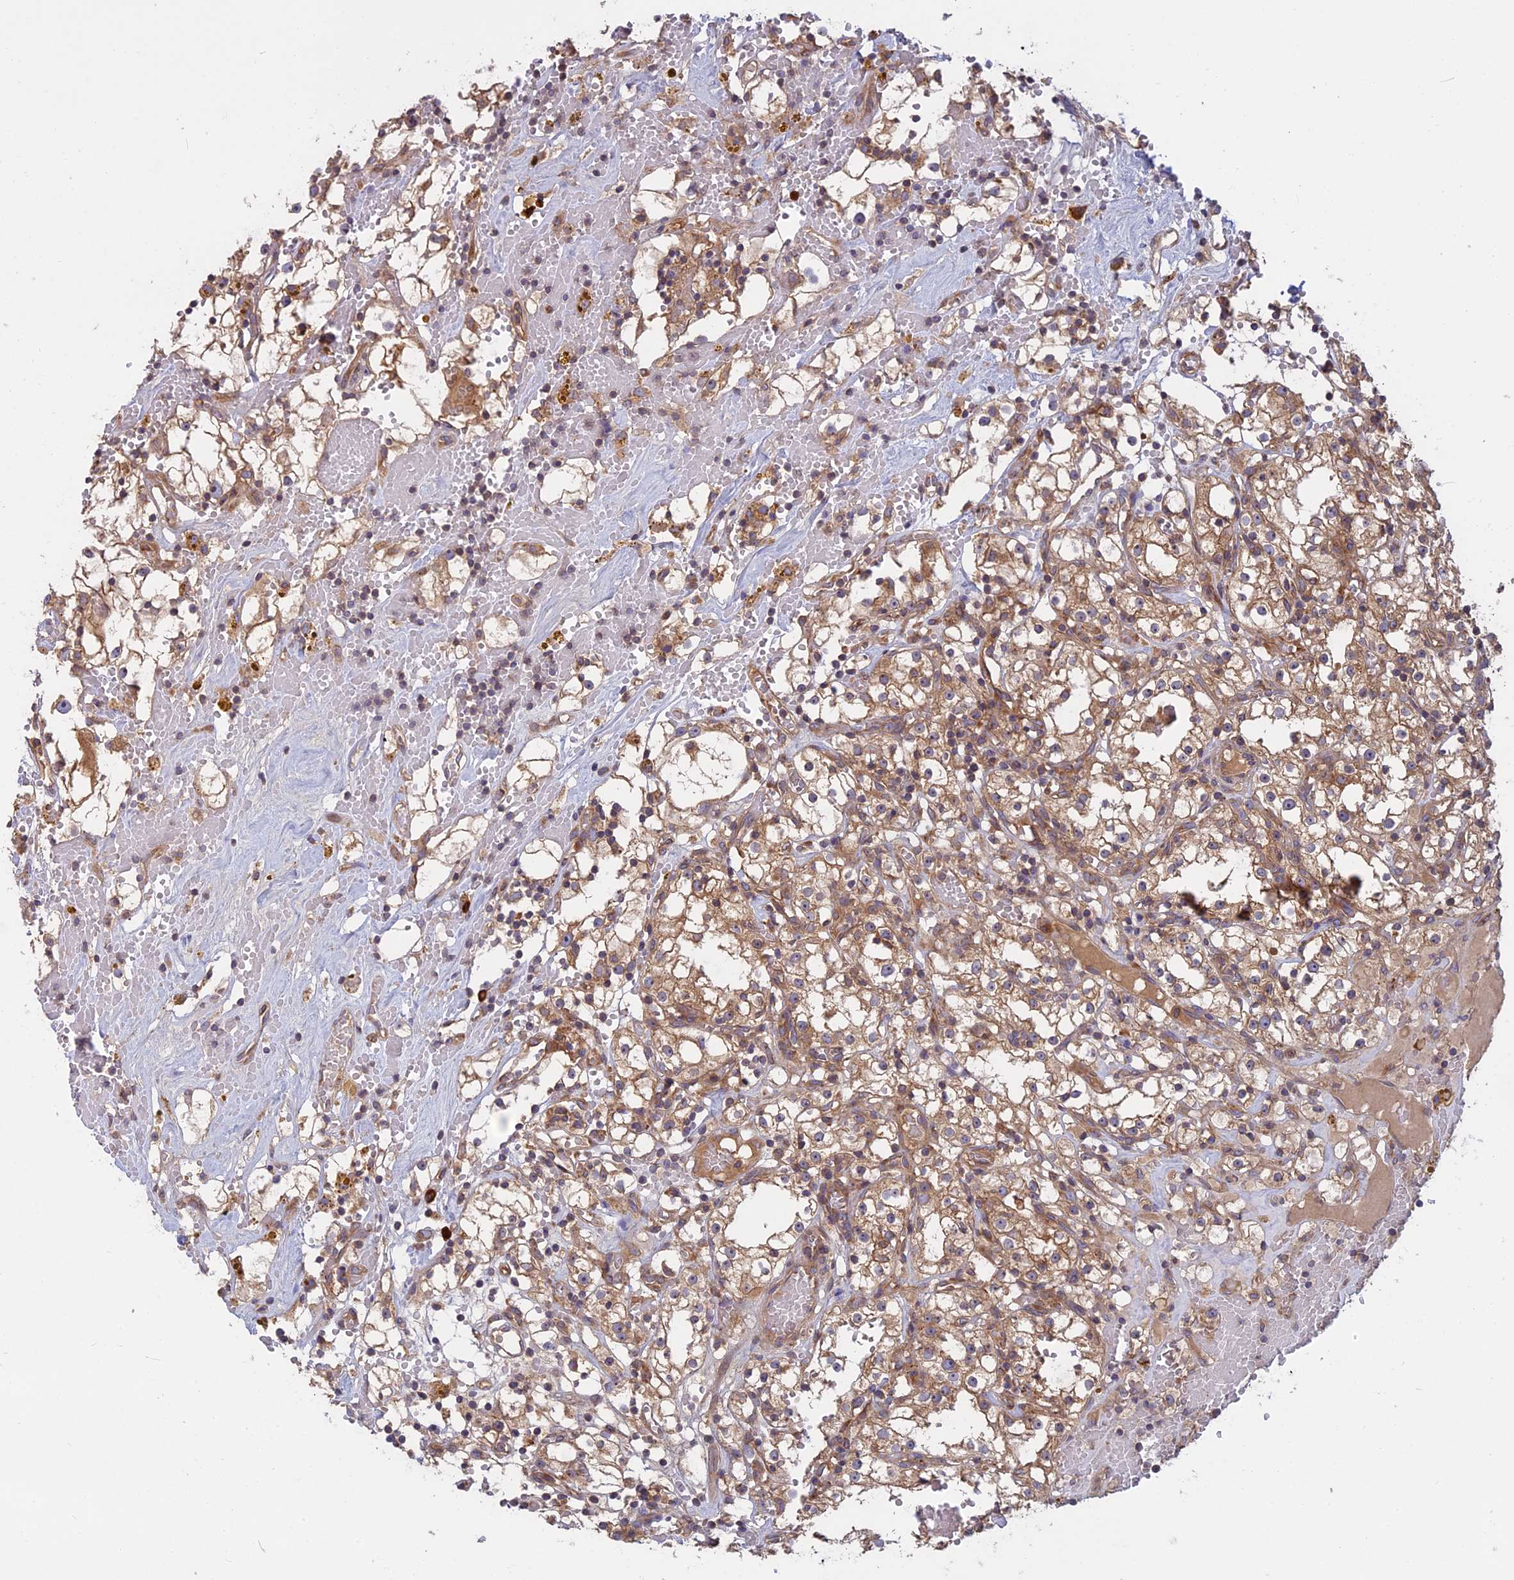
{"staining": {"intensity": "moderate", "quantity": ">75%", "location": "cytoplasmic/membranous"}, "tissue": "renal cancer", "cell_type": "Tumor cells", "image_type": "cancer", "snomed": [{"axis": "morphology", "description": "Adenocarcinoma, NOS"}, {"axis": "topography", "description": "Kidney"}], "caption": "Renal cancer (adenocarcinoma) stained with immunohistochemistry demonstrates moderate cytoplasmic/membranous expression in approximately >75% of tumor cells. (DAB (3,3'-diaminobenzidine) IHC, brown staining for protein, blue staining for nuclei).", "gene": "TMEM208", "patient": {"sex": "male", "age": 56}}